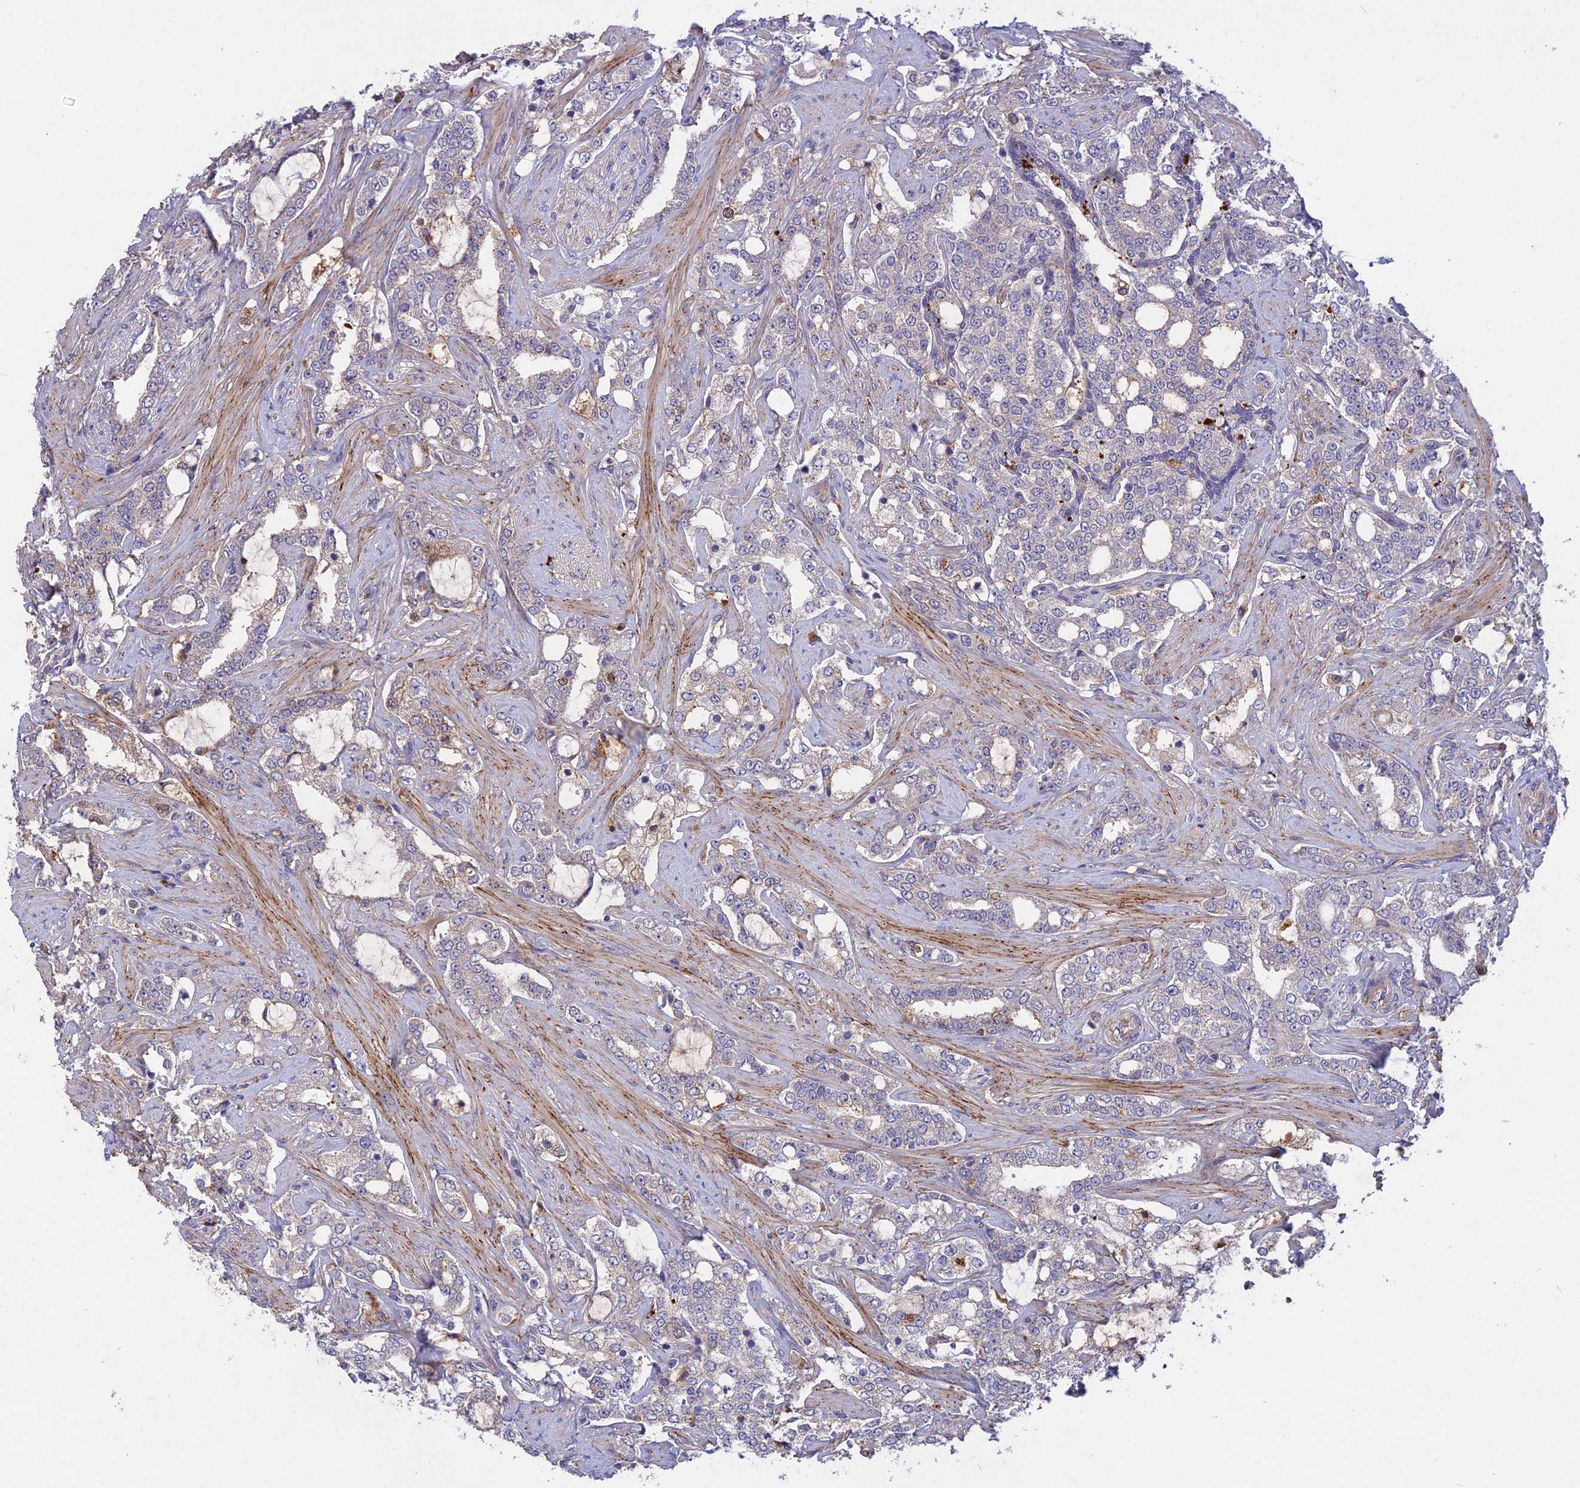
{"staining": {"intensity": "negative", "quantity": "none", "location": "none"}, "tissue": "prostate cancer", "cell_type": "Tumor cells", "image_type": "cancer", "snomed": [{"axis": "morphology", "description": "Adenocarcinoma, High grade"}, {"axis": "topography", "description": "Prostate"}], "caption": "Immunohistochemical staining of adenocarcinoma (high-grade) (prostate) displays no significant expression in tumor cells.", "gene": "ADO", "patient": {"sex": "male", "age": 64}}